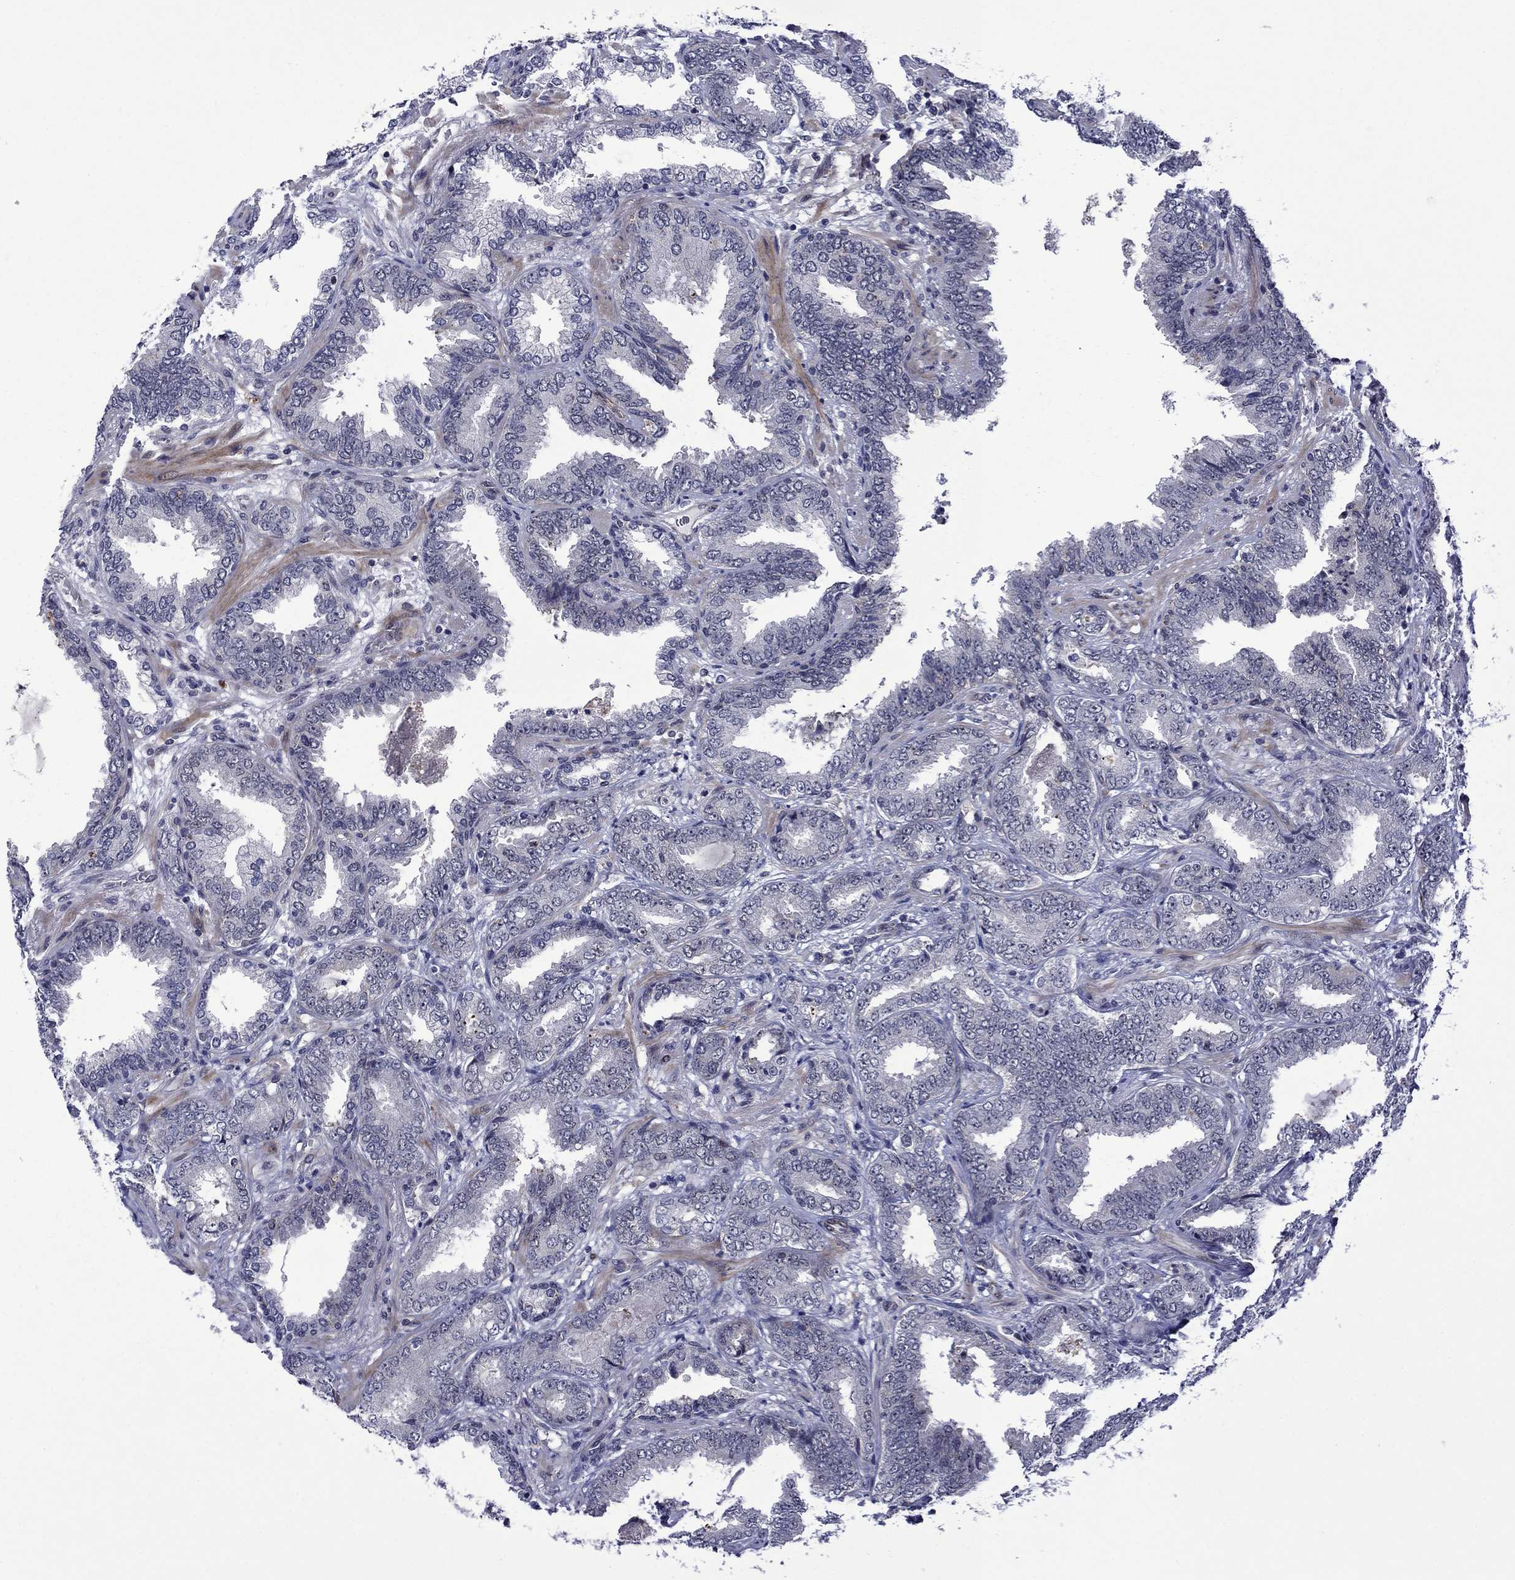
{"staining": {"intensity": "negative", "quantity": "none", "location": "none"}, "tissue": "prostate cancer", "cell_type": "Tumor cells", "image_type": "cancer", "snomed": [{"axis": "morphology", "description": "Adenocarcinoma, Low grade"}, {"axis": "topography", "description": "Prostate"}], "caption": "Adenocarcinoma (low-grade) (prostate) was stained to show a protein in brown. There is no significant positivity in tumor cells.", "gene": "SURF2", "patient": {"sex": "male", "age": 68}}